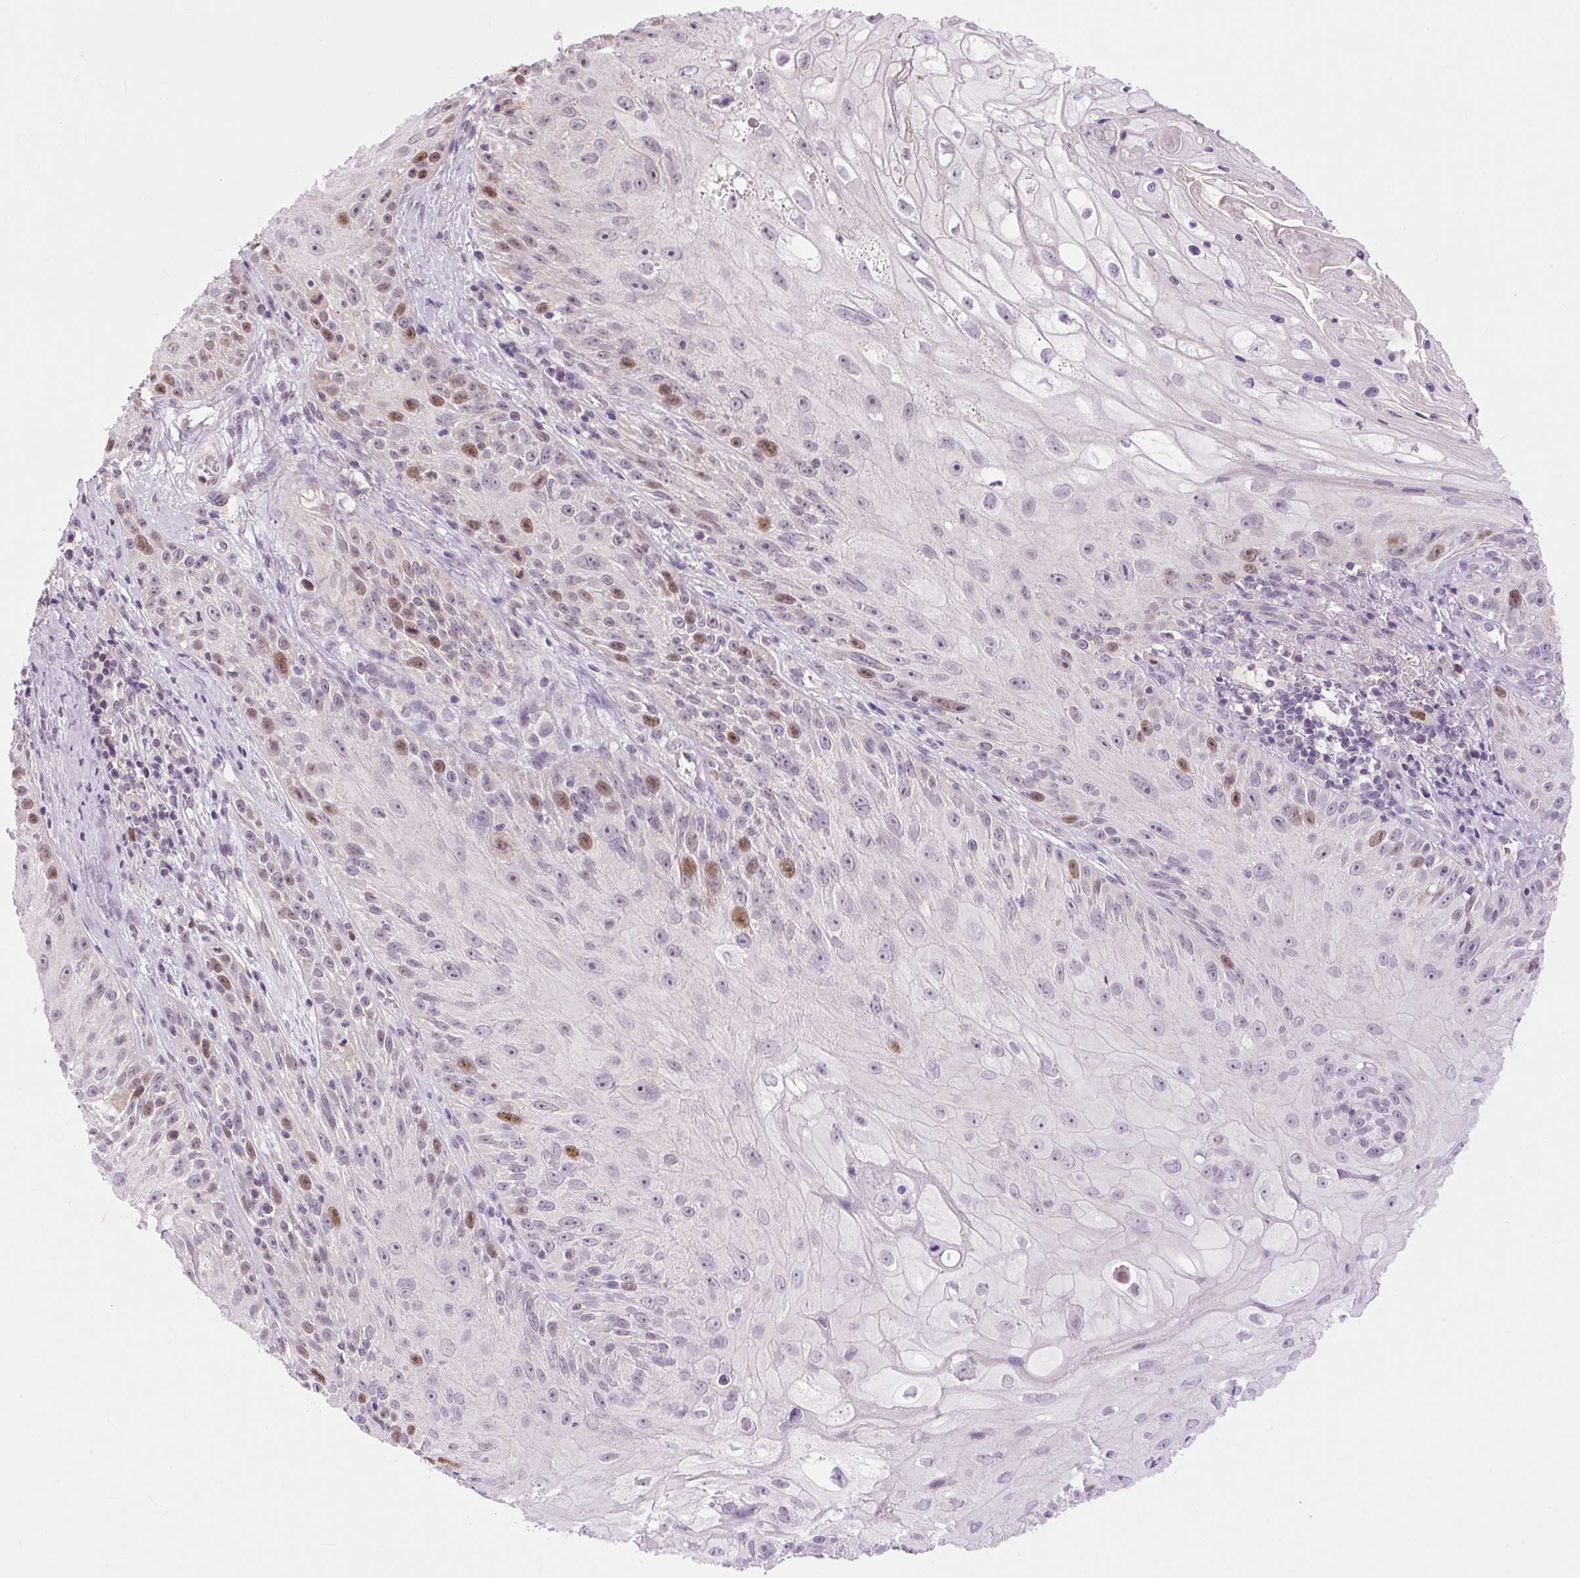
{"staining": {"intensity": "moderate", "quantity": "25%-75%", "location": "nuclear"}, "tissue": "skin cancer", "cell_type": "Tumor cells", "image_type": "cancer", "snomed": [{"axis": "morphology", "description": "Squamous cell carcinoma, NOS"}, {"axis": "topography", "description": "Skin"}, {"axis": "topography", "description": "Vulva"}], "caption": "Protein staining reveals moderate nuclear expression in about 25%-75% of tumor cells in squamous cell carcinoma (skin). The staining was performed using DAB, with brown indicating positive protein expression. Nuclei are stained blue with hematoxylin.", "gene": "RACGAP1", "patient": {"sex": "female", "age": 76}}